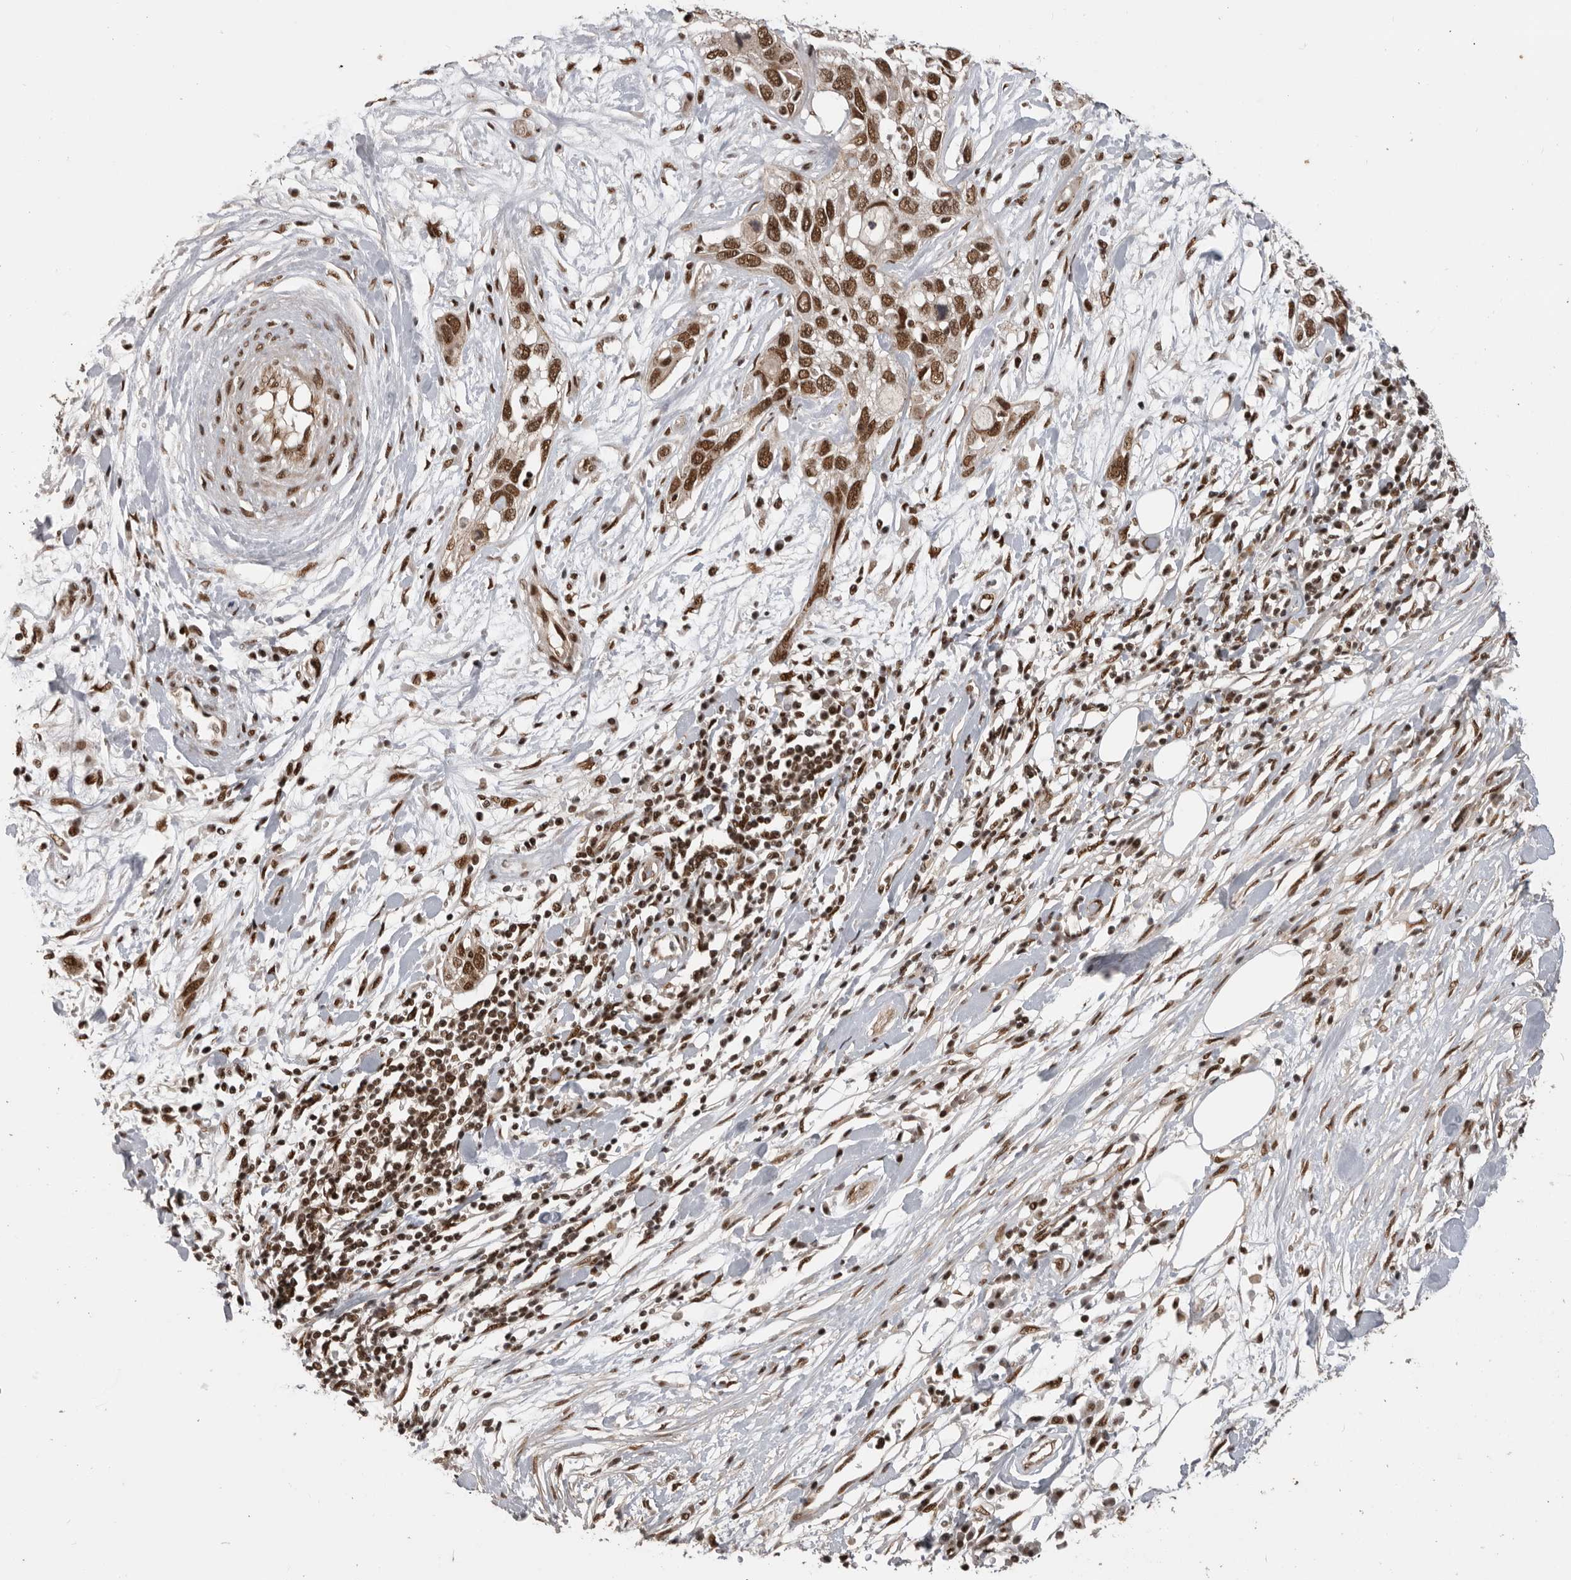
{"staining": {"intensity": "strong", "quantity": ">75%", "location": "nuclear"}, "tissue": "pancreatic cancer", "cell_type": "Tumor cells", "image_type": "cancer", "snomed": [{"axis": "morphology", "description": "Adenocarcinoma, NOS"}, {"axis": "topography", "description": "Pancreas"}], "caption": "Immunohistochemistry (IHC) image of neoplastic tissue: pancreatic cancer (adenocarcinoma) stained using IHC displays high levels of strong protein expression localized specifically in the nuclear of tumor cells, appearing as a nuclear brown color.", "gene": "CBLL1", "patient": {"sex": "female", "age": 60}}